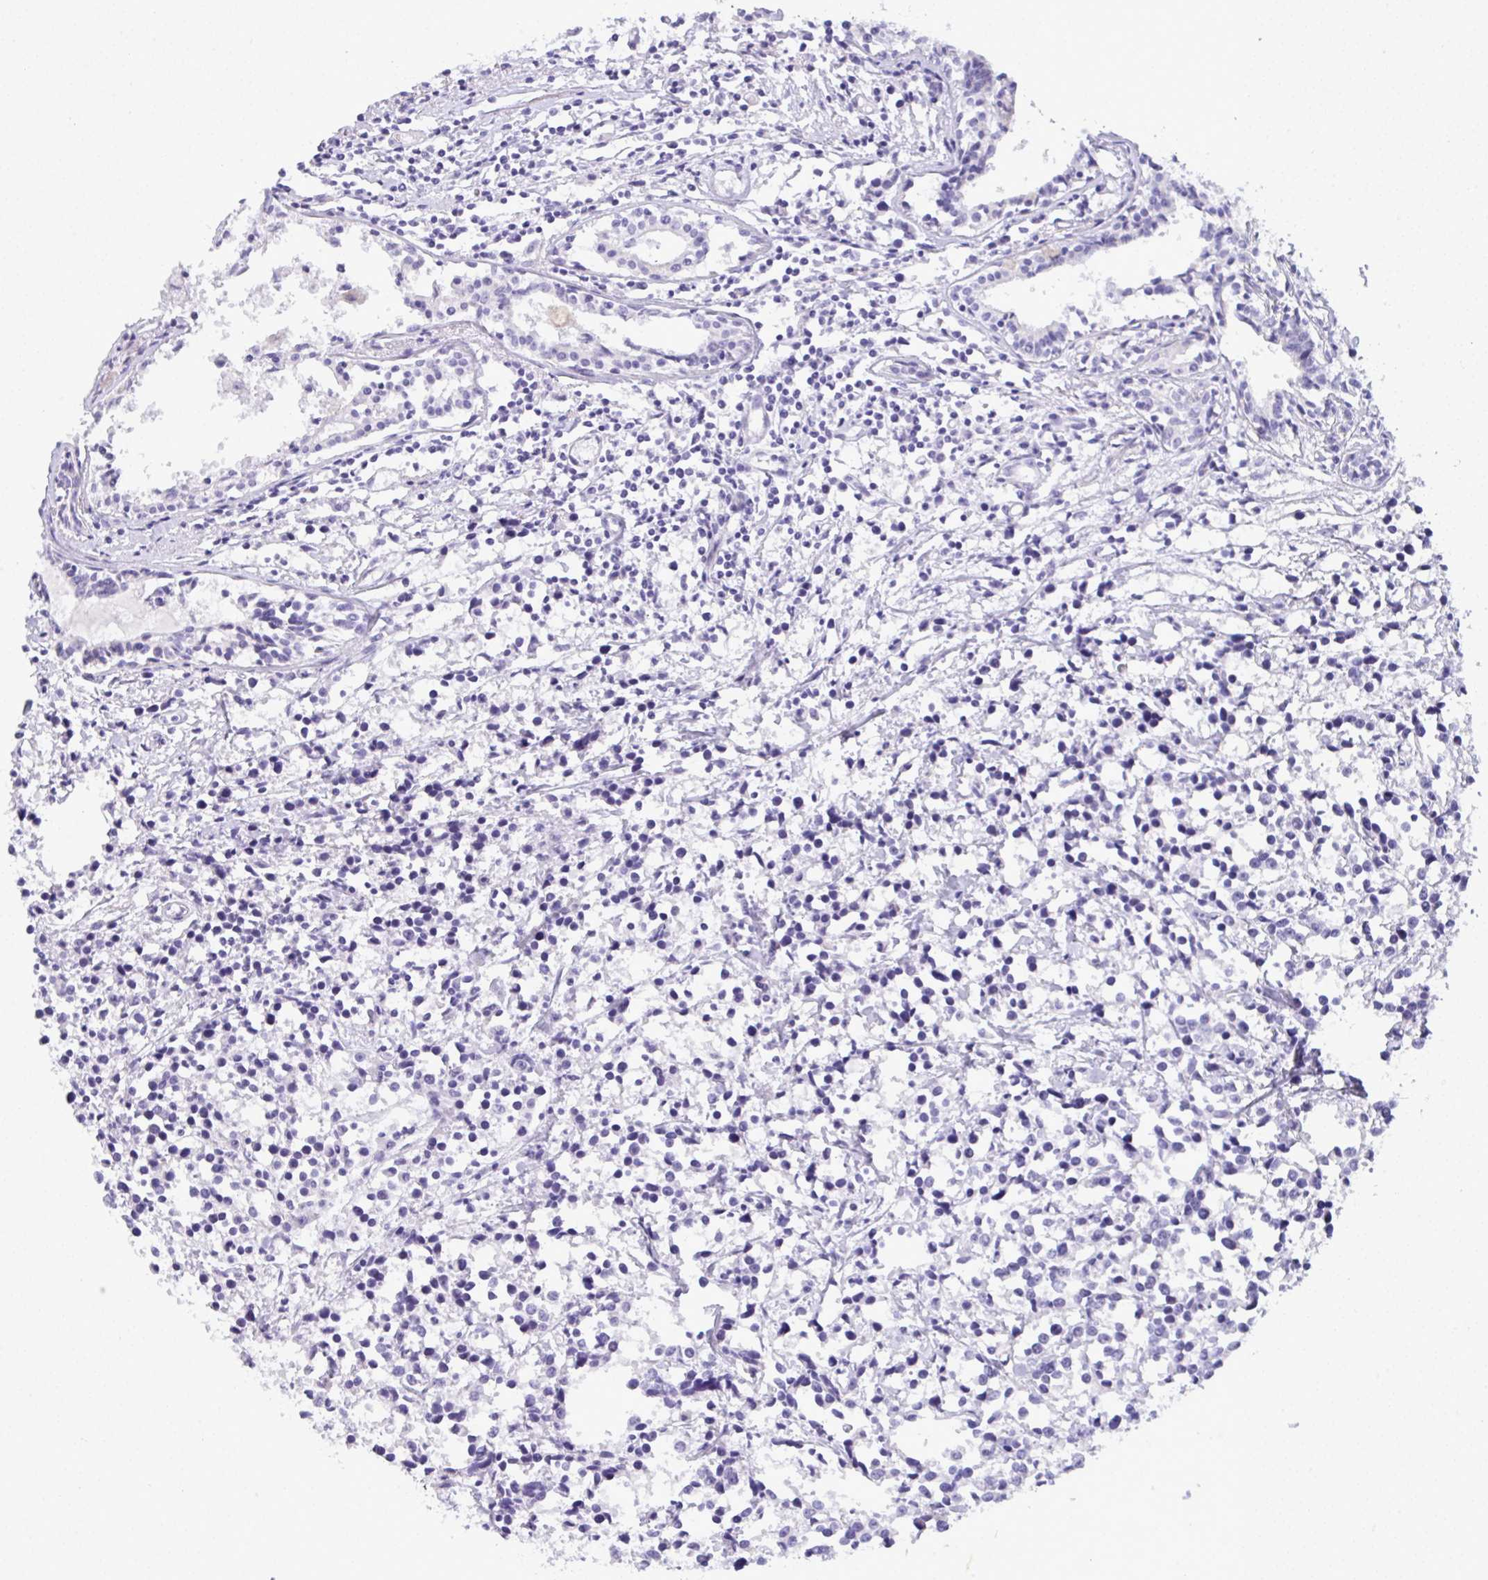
{"staining": {"intensity": "negative", "quantity": "none", "location": "none"}, "tissue": "breast cancer", "cell_type": "Tumor cells", "image_type": "cancer", "snomed": [{"axis": "morphology", "description": "Duct carcinoma"}, {"axis": "topography", "description": "Breast"}], "caption": "An IHC image of infiltrating ductal carcinoma (breast) is shown. There is no staining in tumor cells of infiltrating ductal carcinoma (breast).", "gene": "YBX2", "patient": {"sex": "female", "age": 80}}